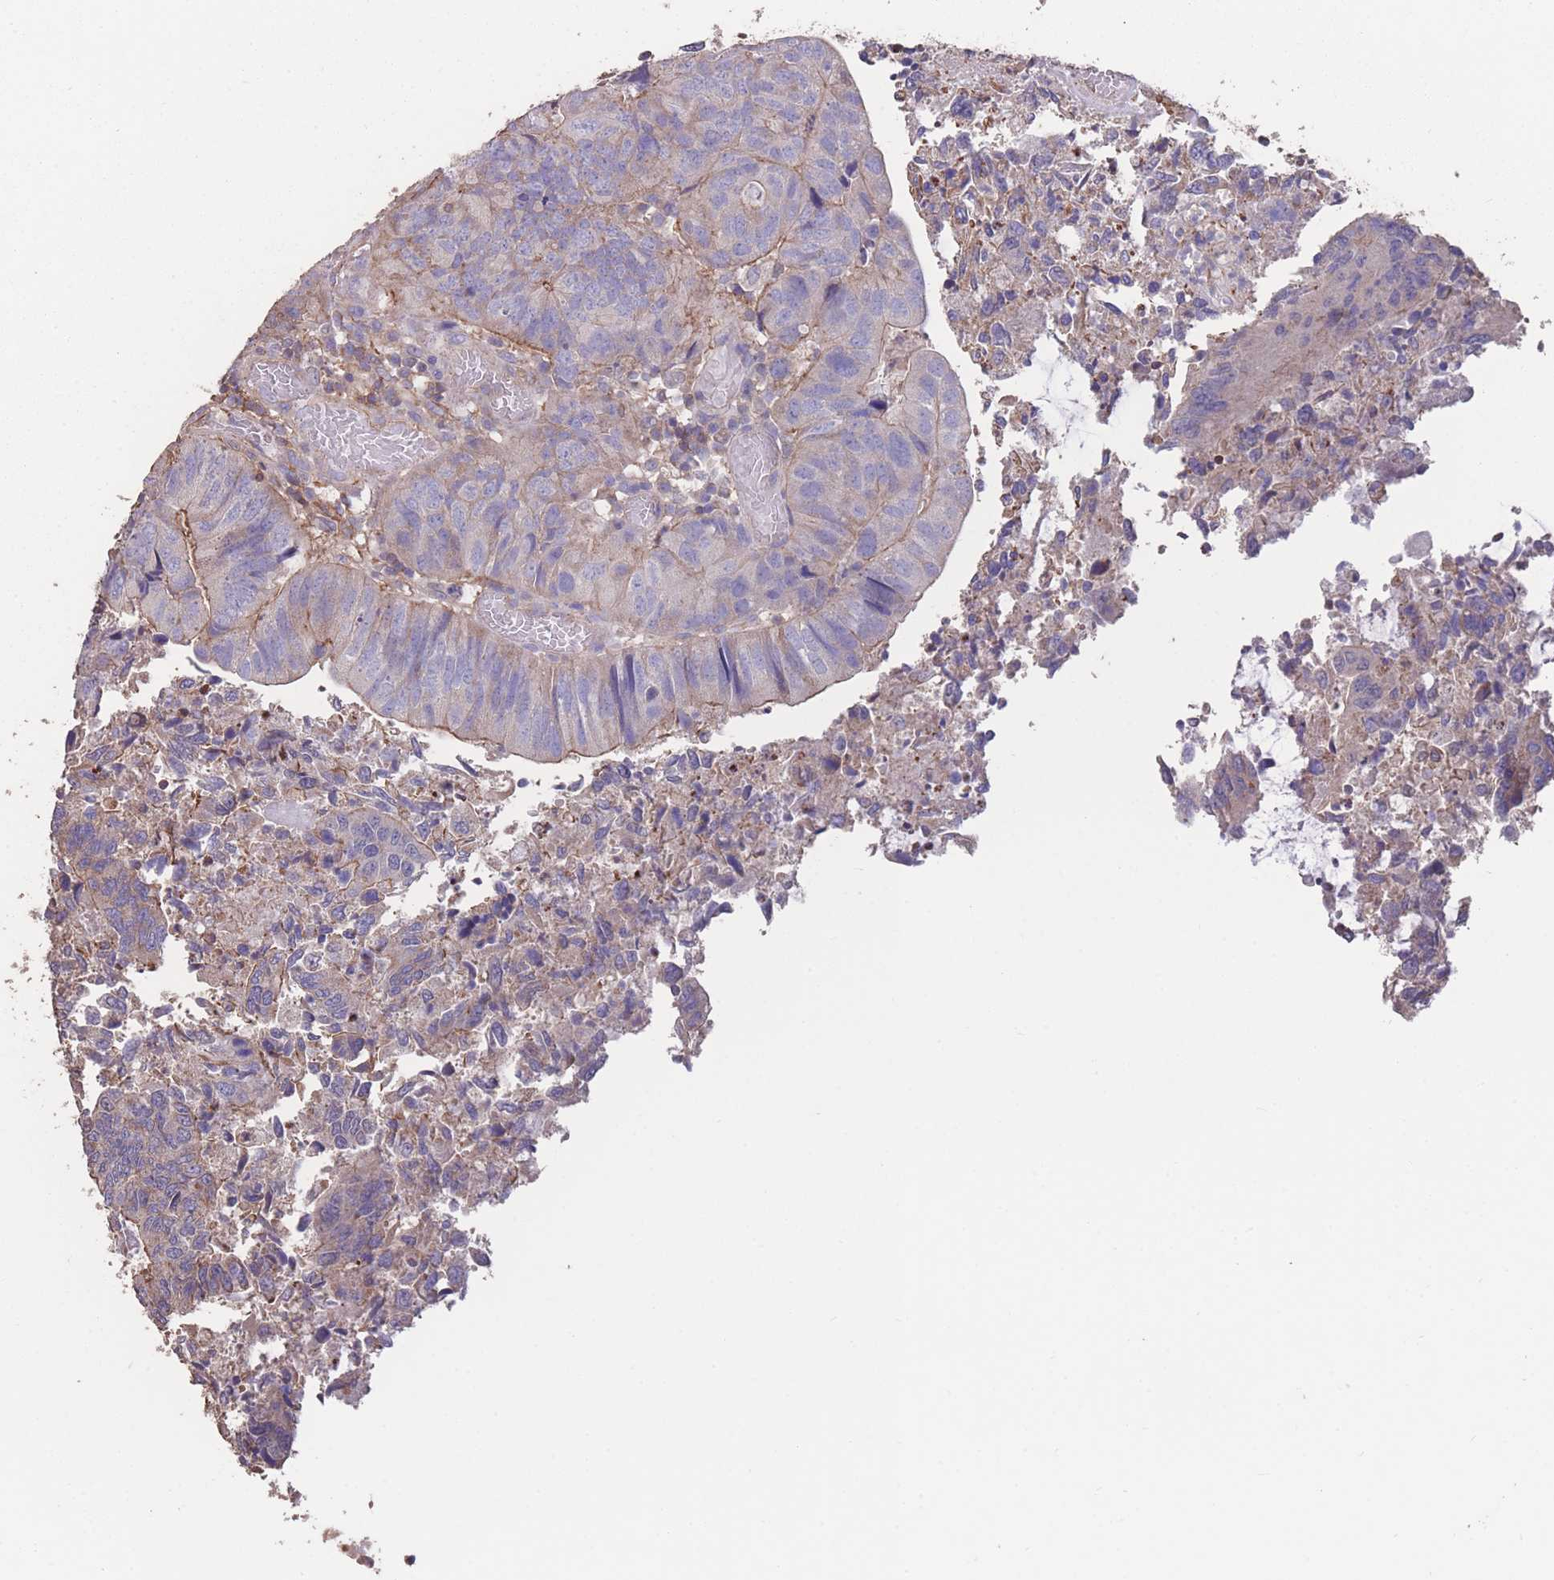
{"staining": {"intensity": "negative", "quantity": "none", "location": "none"}, "tissue": "colorectal cancer", "cell_type": "Tumor cells", "image_type": "cancer", "snomed": [{"axis": "morphology", "description": "Adenocarcinoma, NOS"}, {"axis": "topography", "description": "Colon"}], "caption": "High power microscopy photomicrograph of an immunohistochemistry (IHC) image of adenocarcinoma (colorectal), revealing no significant expression in tumor cells. (Stains: DAB immunohistochemistry (IHC) with hematoxylin counter stain, Microscopy: brightfield microscopy at high magnification).", "gene": "NUDT21", "patient": {"sex": "female", "age": 67}}